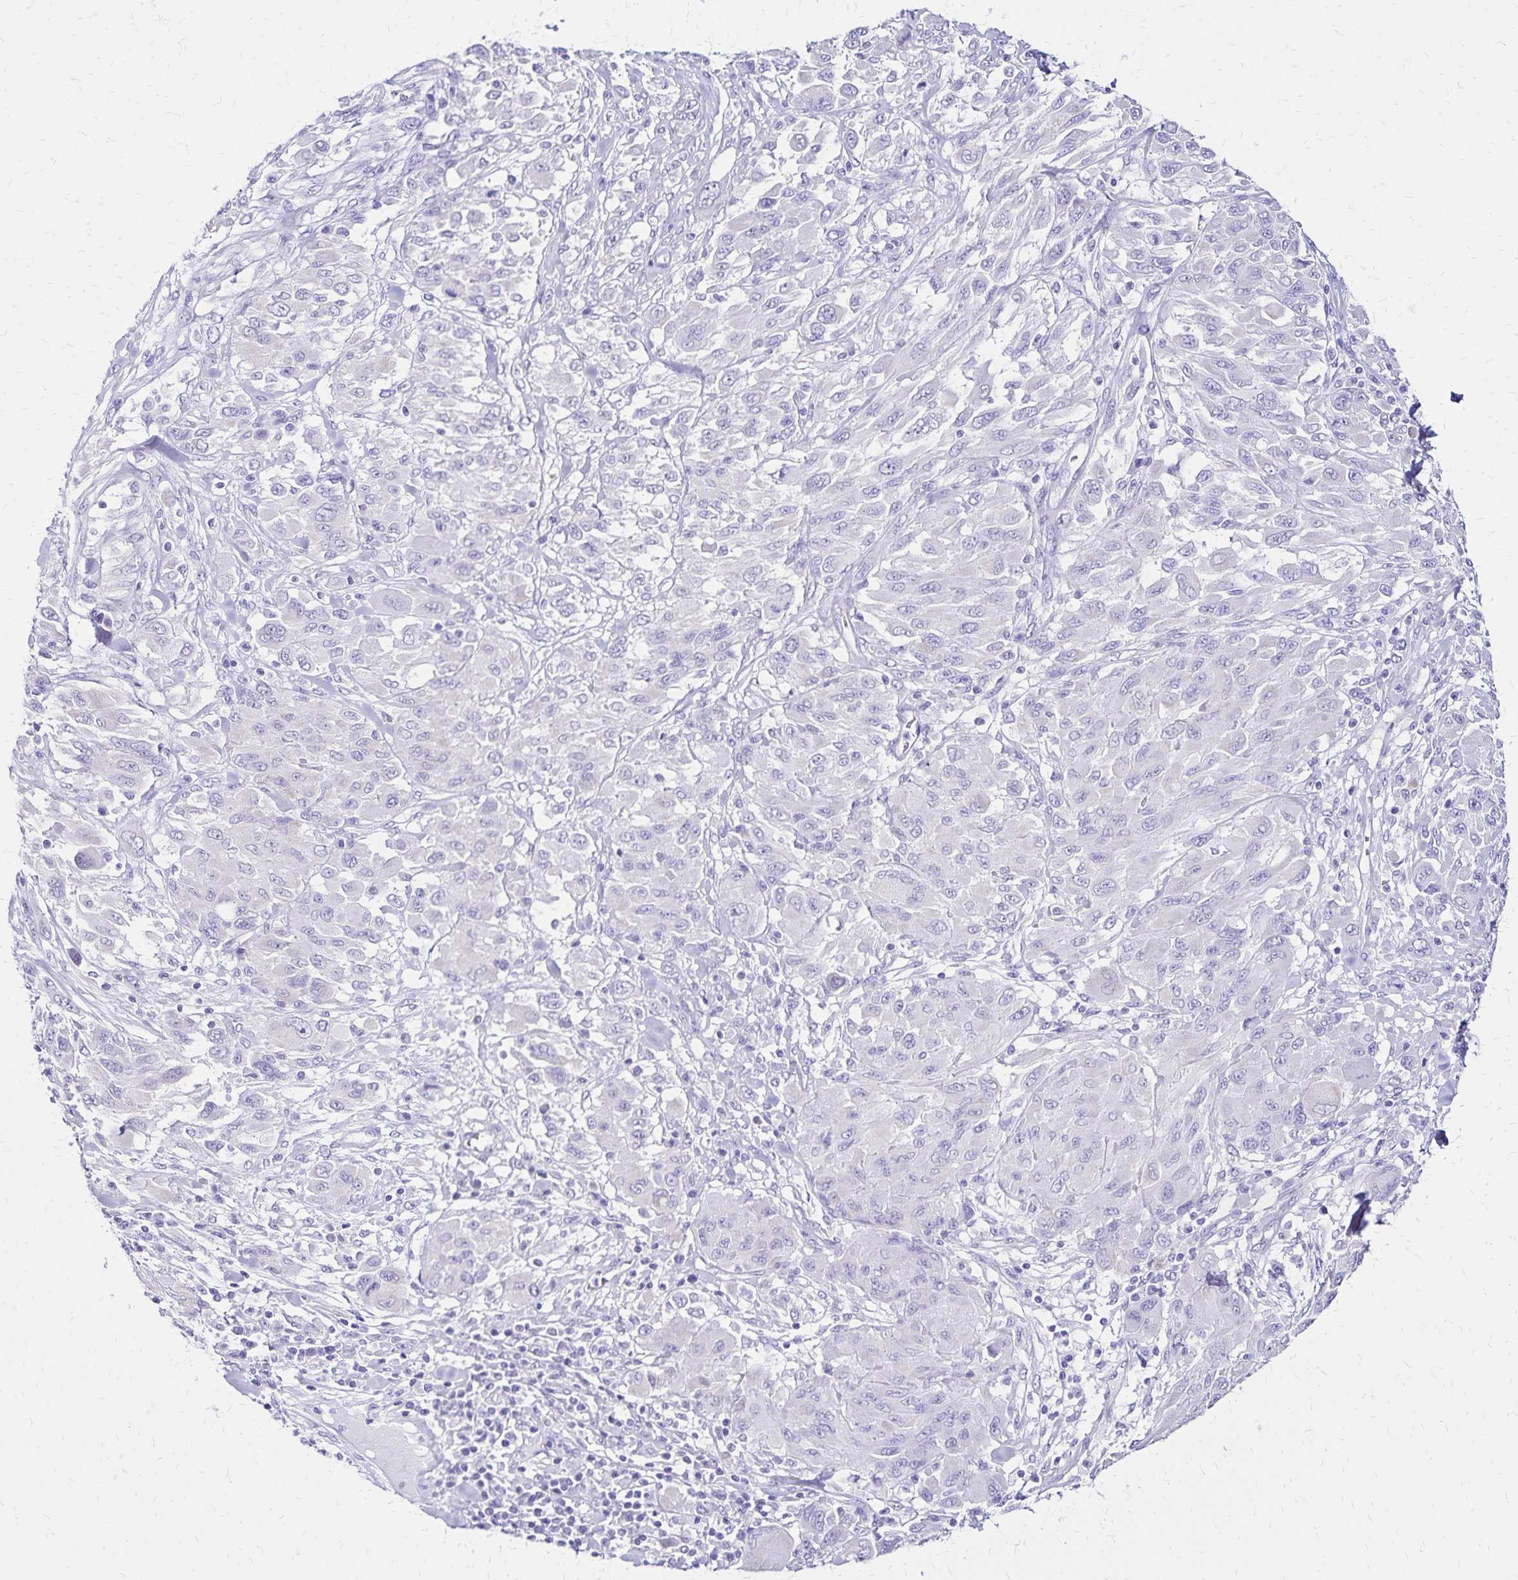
{"staining": {"intensity": "negative", "quantity": "none", "location": "none"}, "tissue": "melanoma", "cell_type": "Tumor cells", "image_type": "cancer", "snomed": [{"axis": "morphology", "description": "Malignant melanoma, NOS"}, {"axis": "topography", "description": "Skin"}], "caption": "There is no significant positivity in tumor cells of malignant melanoma. (DAB (3,3'-diaminobenzidine) immunohistochemistry (IHC), high magnification).", "gene": "LIN28B", "patient": {"sex": "female", "age": 91}}